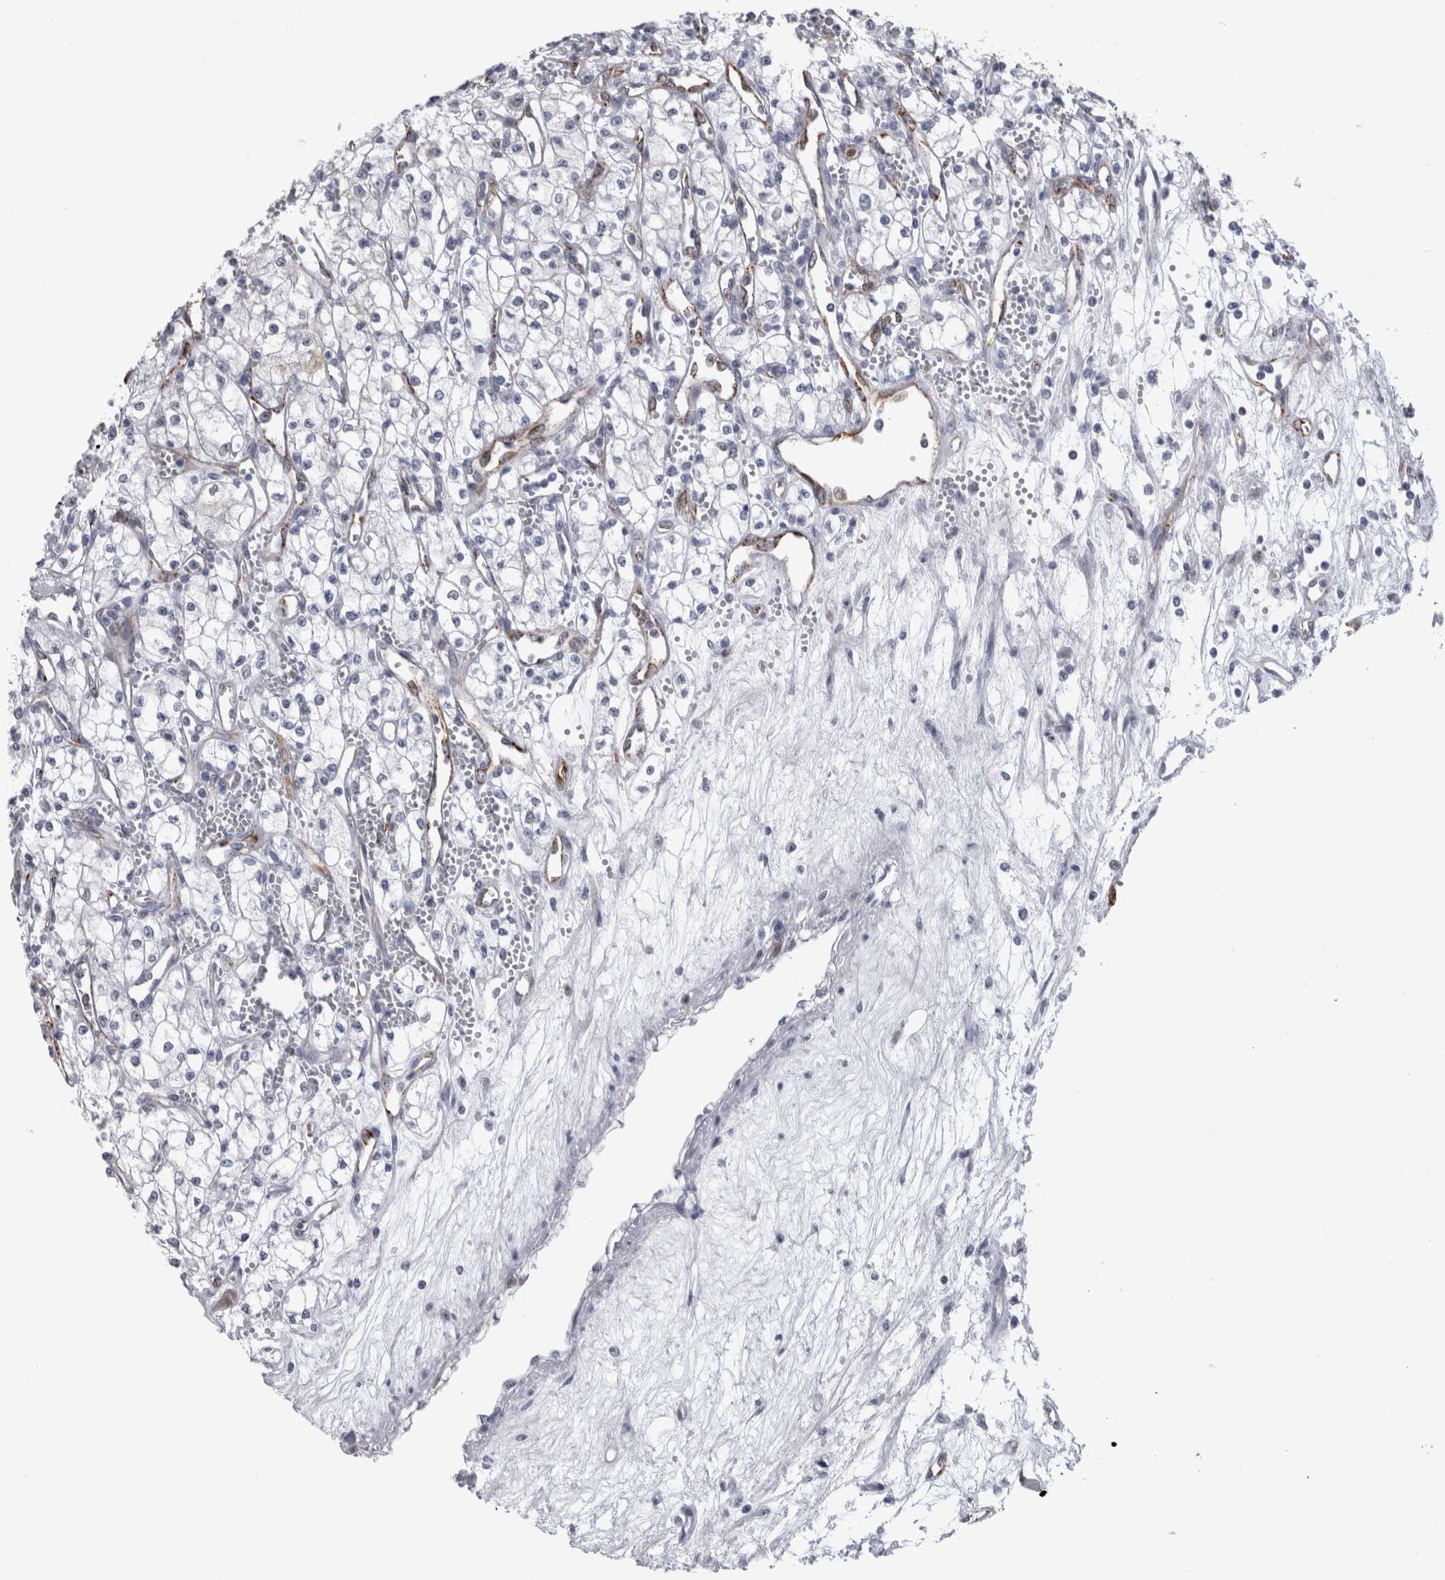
{"staining": {"intensity": "negative", "quantity": "none", "location": "none"}, "tissue": "renal cancer", "cell_type": "Tumor cells", "image_type": "cancer", "snomed": [{"axis": "morphology", "description": "Adenocarcinoma, NOS"}, {"axis": "topography", "description": "Kidney"}], "caption": "This is an immunohistochemistry micrograph of renal cancer. There is no staining in tumor cells.", "gene": "ACOT7", "patient": {"sex": "male", "age": 59}}